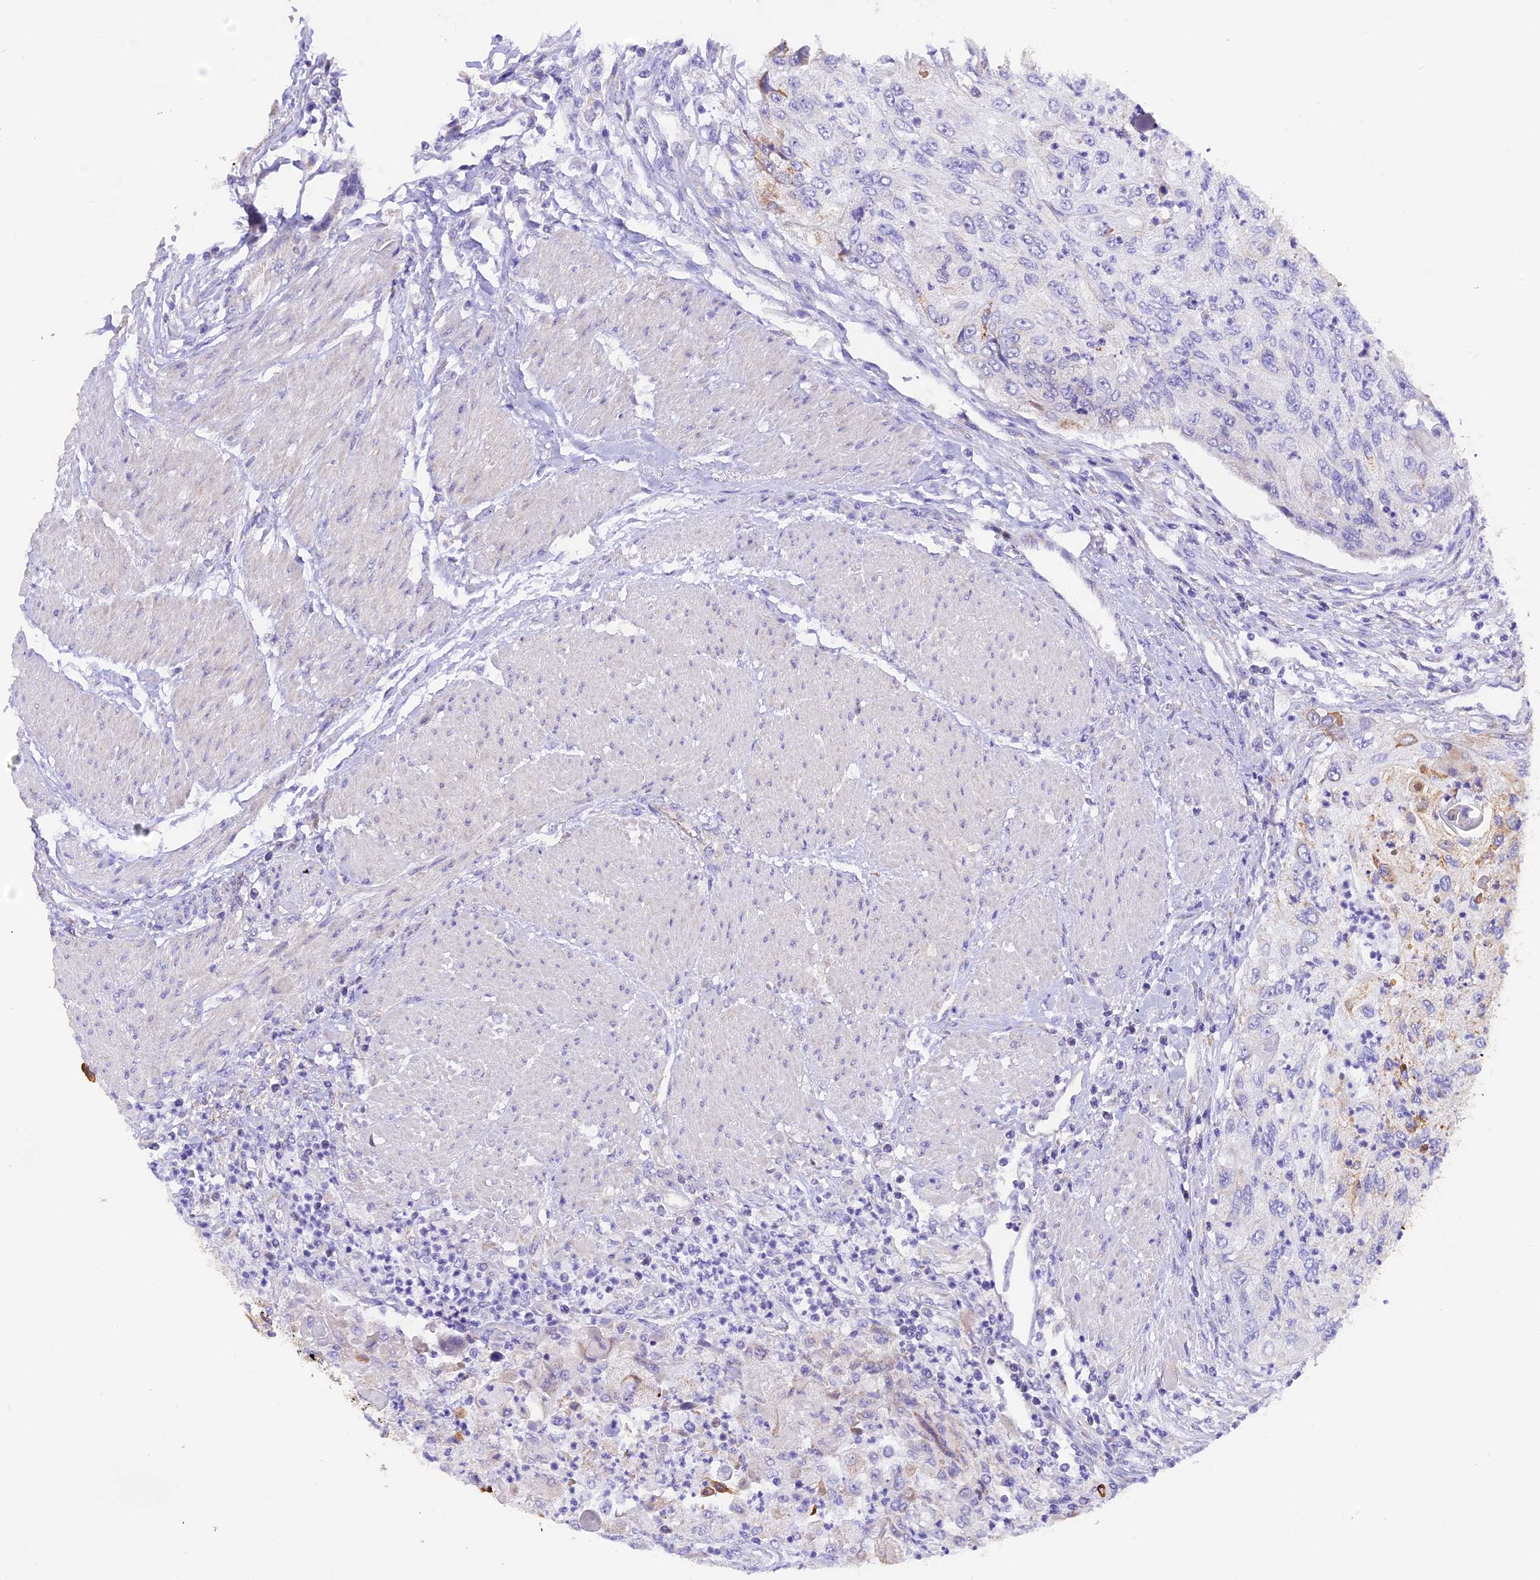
{"staining": {"intensity": "weak", "quantity": "<25%", "location": "cytoplasmic/membranous"}, "tissue": "urothelial cancer", "cell_type": "Tumor cells", "image_type": "cancer", "snomed": [{"axis": "morphology", "description": "Urothelial carcinoma, High grade"}, {"axis": "topography", "description": "Urinary bladder"}], "caption": "Immunohistochemistry (IHC) photomicrograph of urothelial cancer stained for a protein (brown), which exhibits no positivity in tumor cells. (Stains: DAB (3,3'-diaminobenzidine) IHC with hematoxylin counter stain, Microscopy: brightfield microscopy at high magnification).", "gene": "PKIA", "patient": {"sex": "female", "age": 60}}